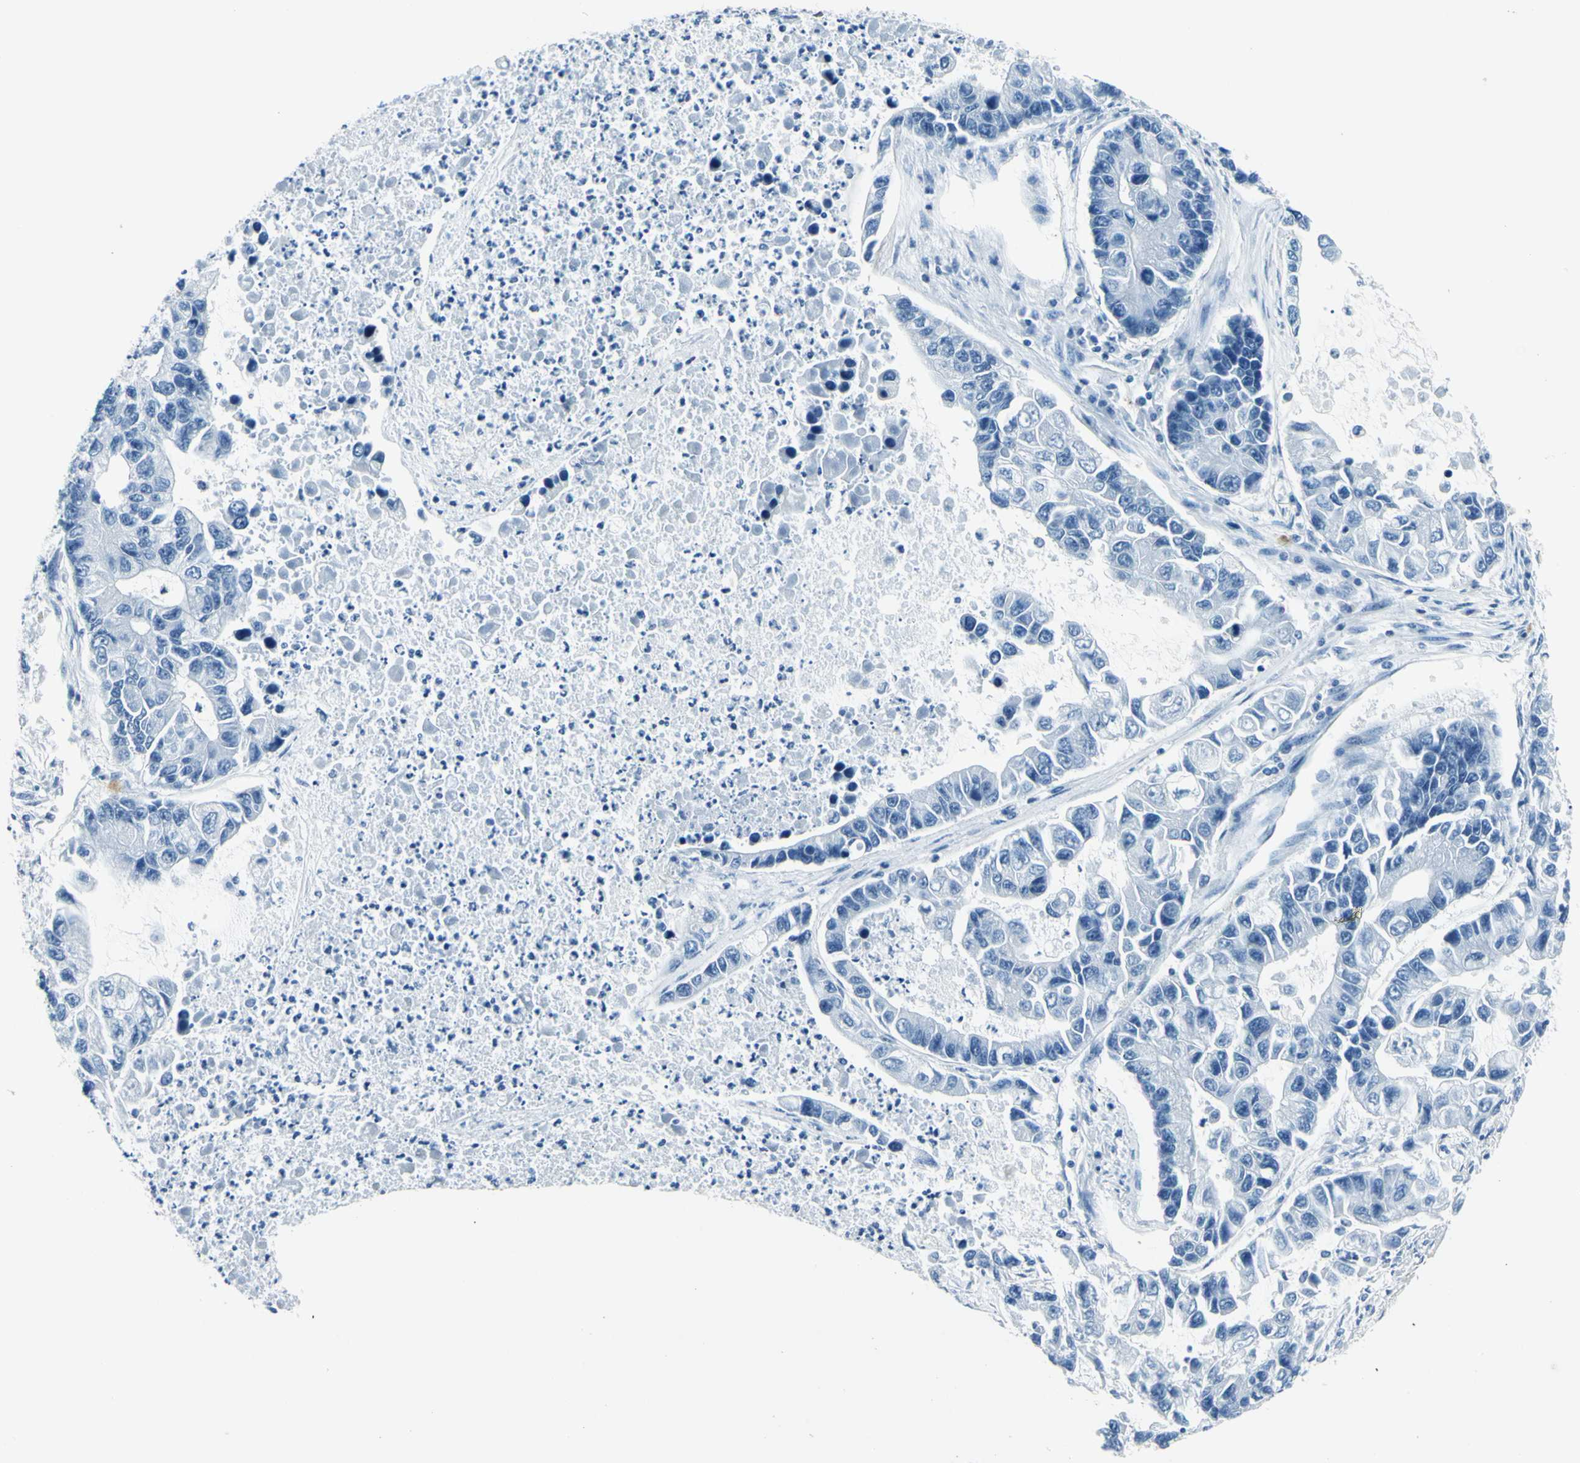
{"staining": {"intensity": "negative", "quantity": "none", "location": "none"}, "tissue": "lung cancer", "cell_type": "Tumor cells", "image_type": "cancer", "snomed": [{"axis": "morphology", "description": "Adenocarcinoma, NOS"}, {"axis": "topography", "description": "Lung"}], "caption": "An immunohistochemistry micrograph of adenocarcinoma (lung) is shown. There is no staining in tumor cells of adenocarcinoma (lung).", "gene": "CDH15", "patient": {"sex": "female", "age": 51}}